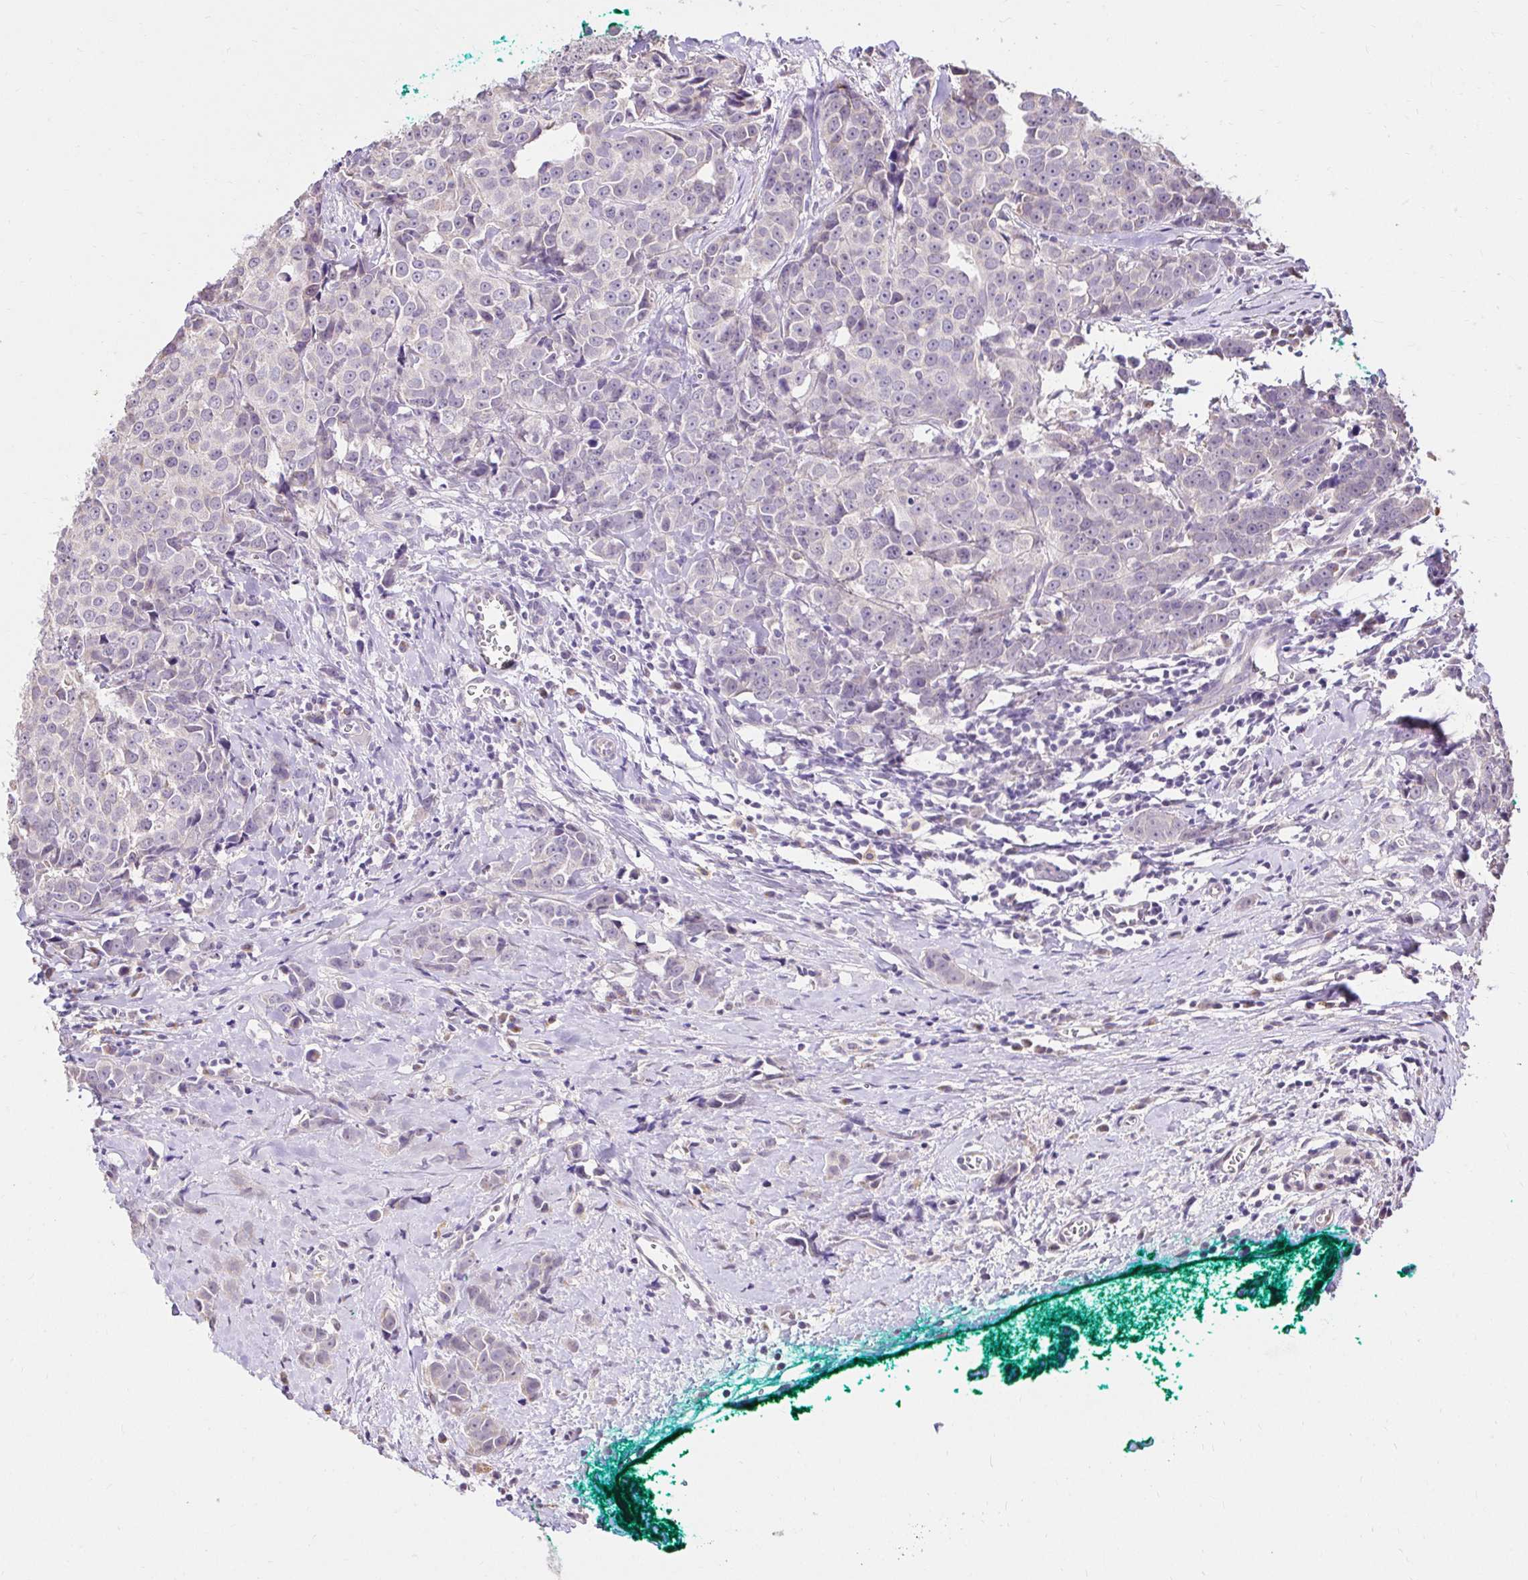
{"staining": {"intensity": "negative", "quantity": "none", "location": "none"}, "tissue": "breast cancer", "cell_type": "Tumor cells", "image_type": "cancer", "snomed": [{"axis": "morphology", "description": "Duct carcinoma"}, {"axis": "topography", "description": "Breast"}], "caption": "Breast intraductal carcinoma was stained to show a protein in brown. There is no significant expression in tumor cells. (Brightfield microscopy of DAB (3,3'-diaminobenzidine) IHC at high magnification).", "gene": "KIAA1210", "patient": {"sex": "female", "age": 80}}